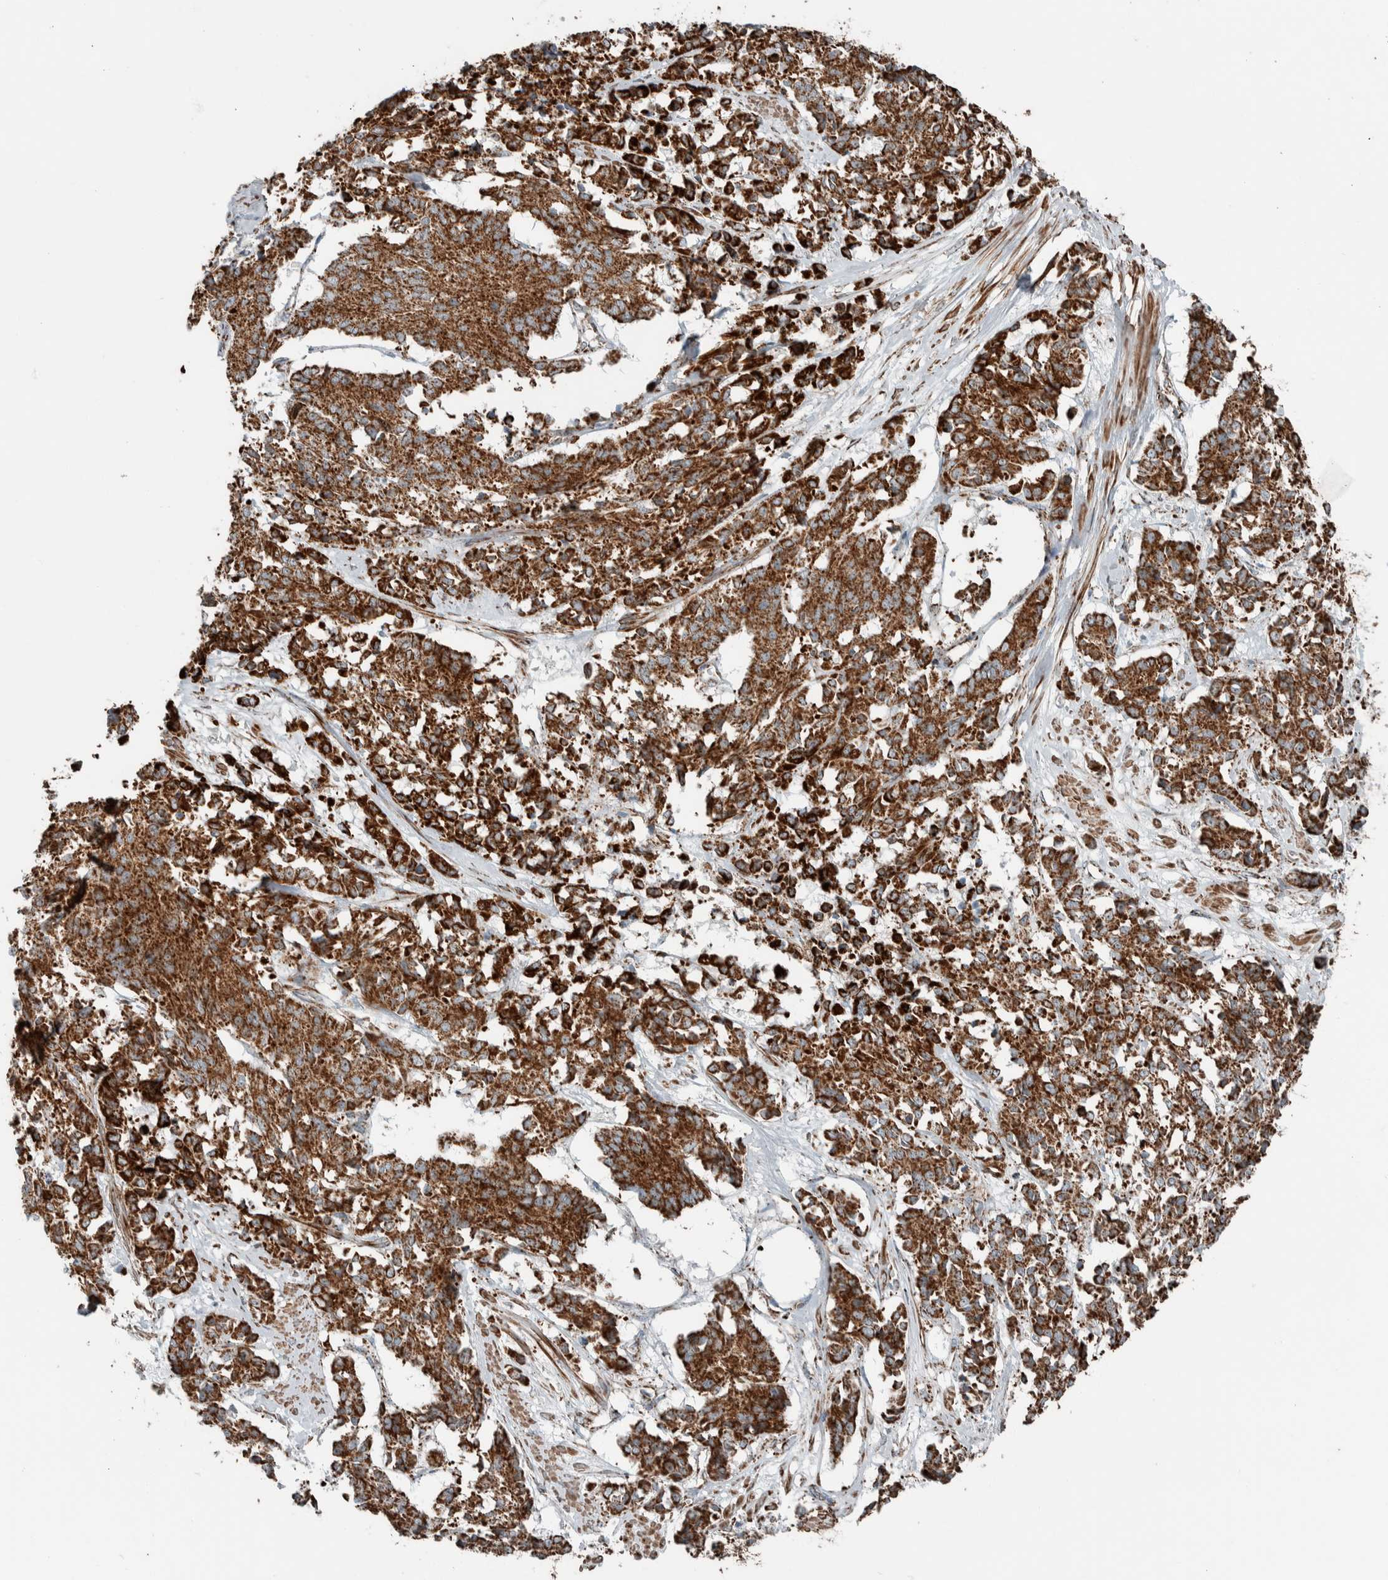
{"staining": {"intensity": "strong", "quantity": ">75%", "location": "cytoplasmic/membranous"}, "tissue": "cervical cancer", "cell_type": "Tumor cells", "image_type": "cancer", "snomed": [{"axis": "morphology", "description": "Squamous cell carcinoma, NOS"}, {"axis": "topography", "description": "Cervix"}], "caption": "Human cervical squamous cell carcinoma stained for a protein (brown) shows strong cytoplasmic/membranous positive expression in approximately >75% of tumor cells.", "gene": "CNTROB", "patient": {"sex": "female", "age": 35}}